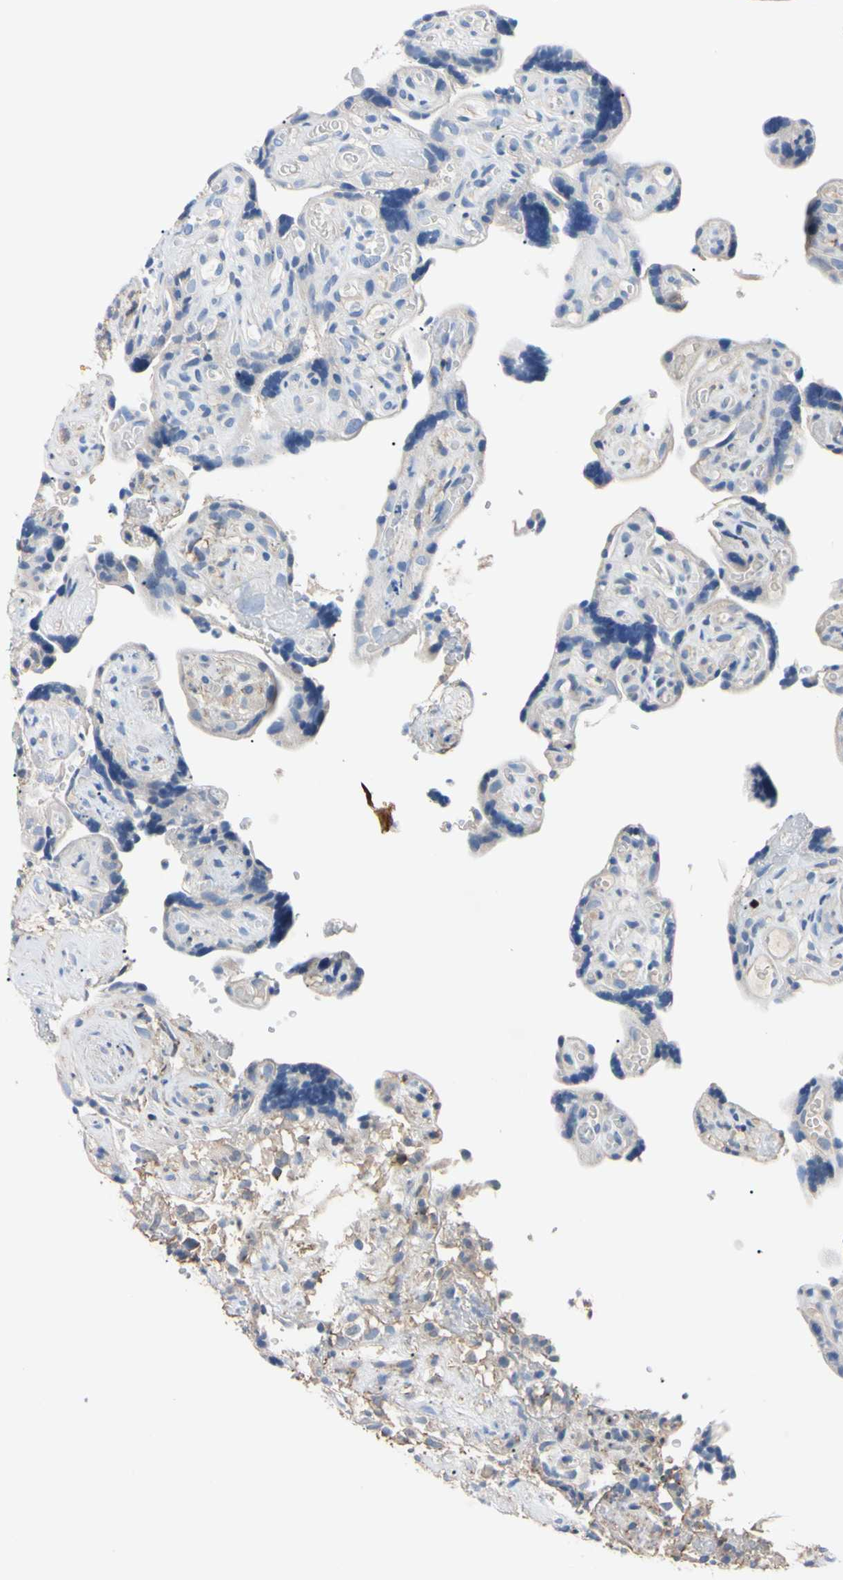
{"staining": {"intensity": "negative", "quantity": "none", "location": "none"}, "tissue": "placenta", "cell_type": "Trophoblastic cells", "image_type": "normal", "snomed": [{"axis": "morphology", "description": "Normal tissue, NOS"}, {"axis": "topography", "description": "Placenta"}], "caption": "Trophoblastic cells are negative for brown protein staining in unremarkable placenta. (DAB IHC with hematoxylin counter stain).", "gene": "PNKD", "patient": {"sex": "female", "age": 30}}